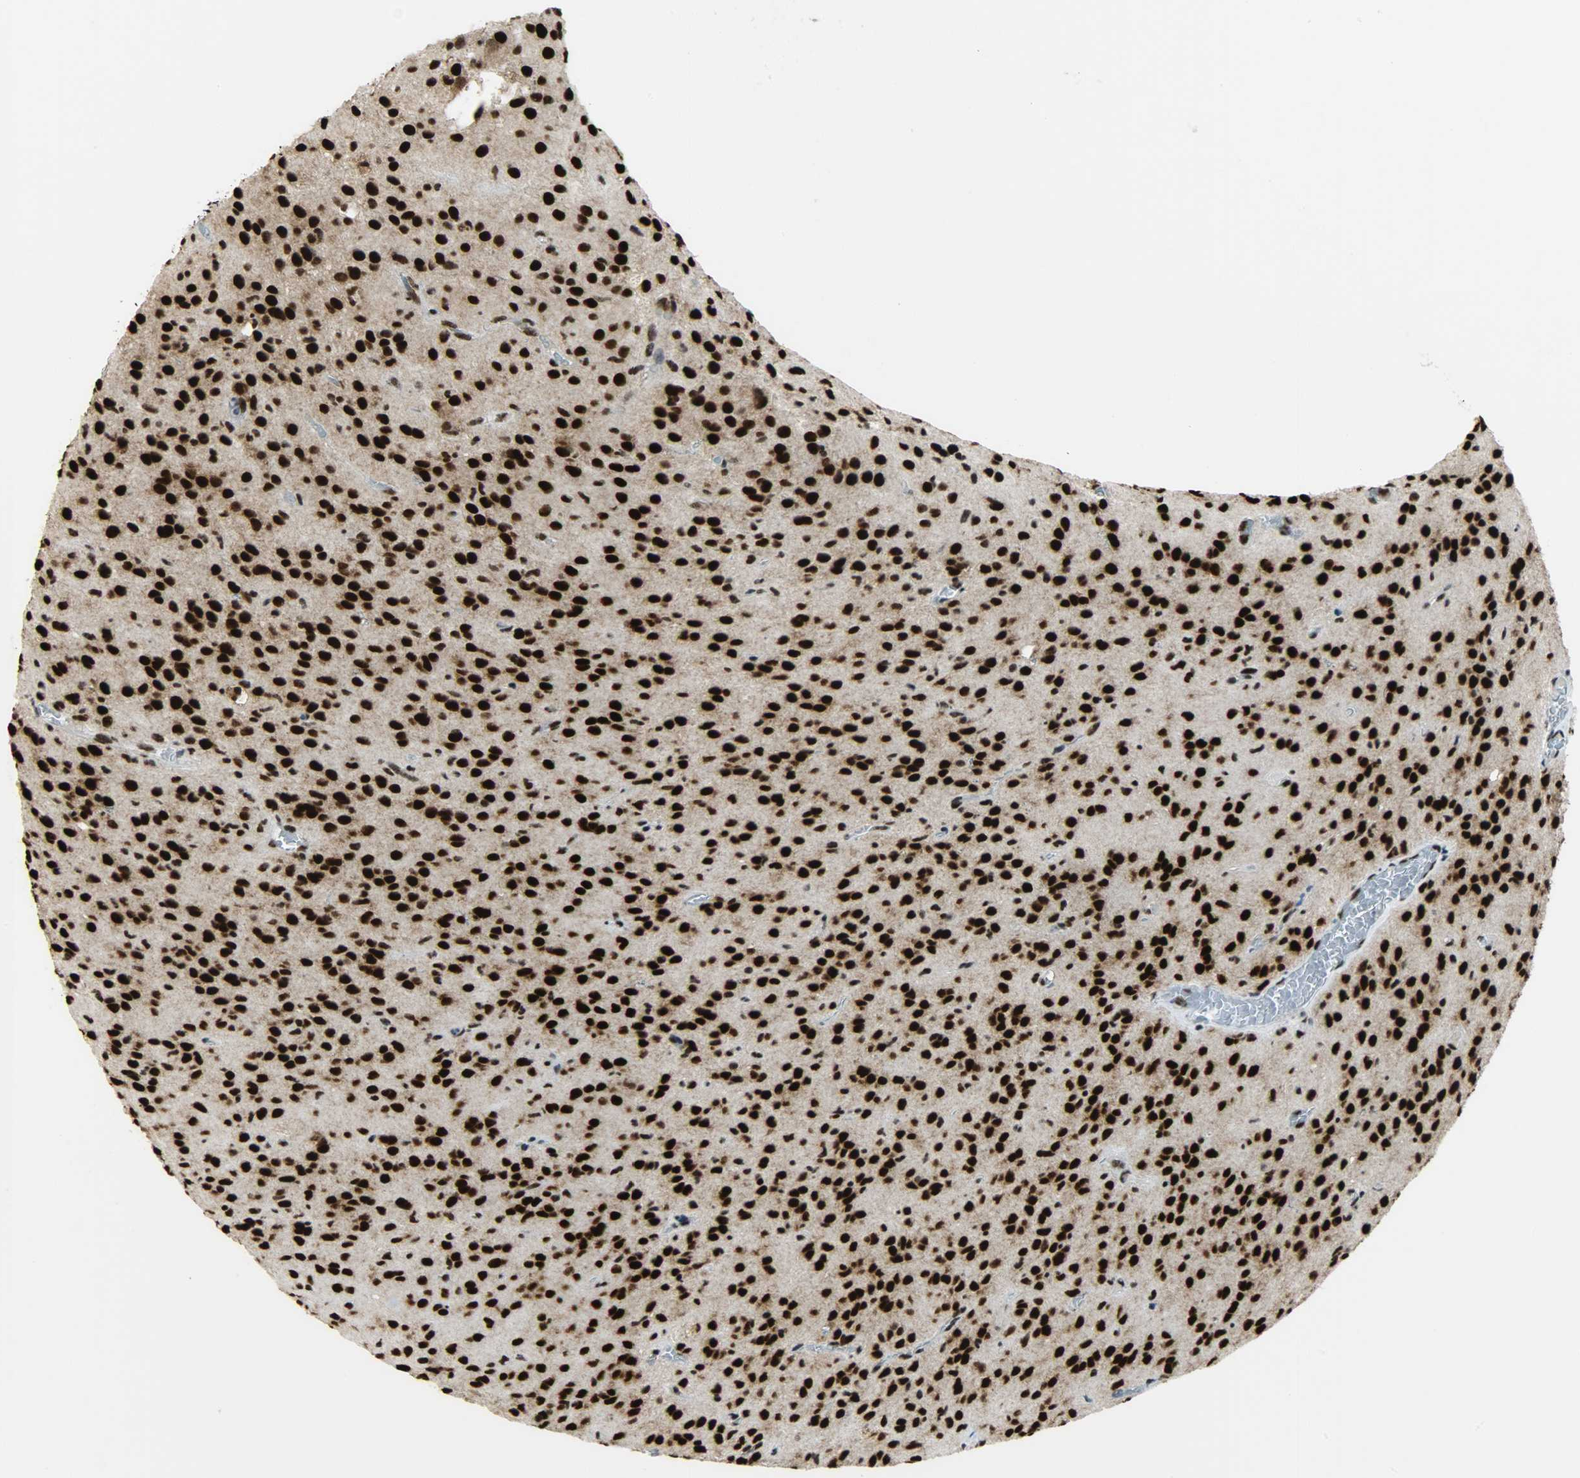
{"staining": {"intensity": "strong", "quantity": ">75%", "location": "cytoplasmic/membranous,nuclear"}, "tissue": "glioma", "cell_type": "Tumor cells", "image_type": "cancer", "snomed": [{"axis": "morphology", "description": "Glioma, malignant, High grade"}, {"axis": "topography", "description": "Brain"}], "caption": "IHC of human malignant high-grade glioma exhibits high levels of strong cytoplasmic/membranous and nuclear positivity in approximately >75% of tumor cells.", "gene": "SSB", "patient": {"sex": "female", "age": 59}}